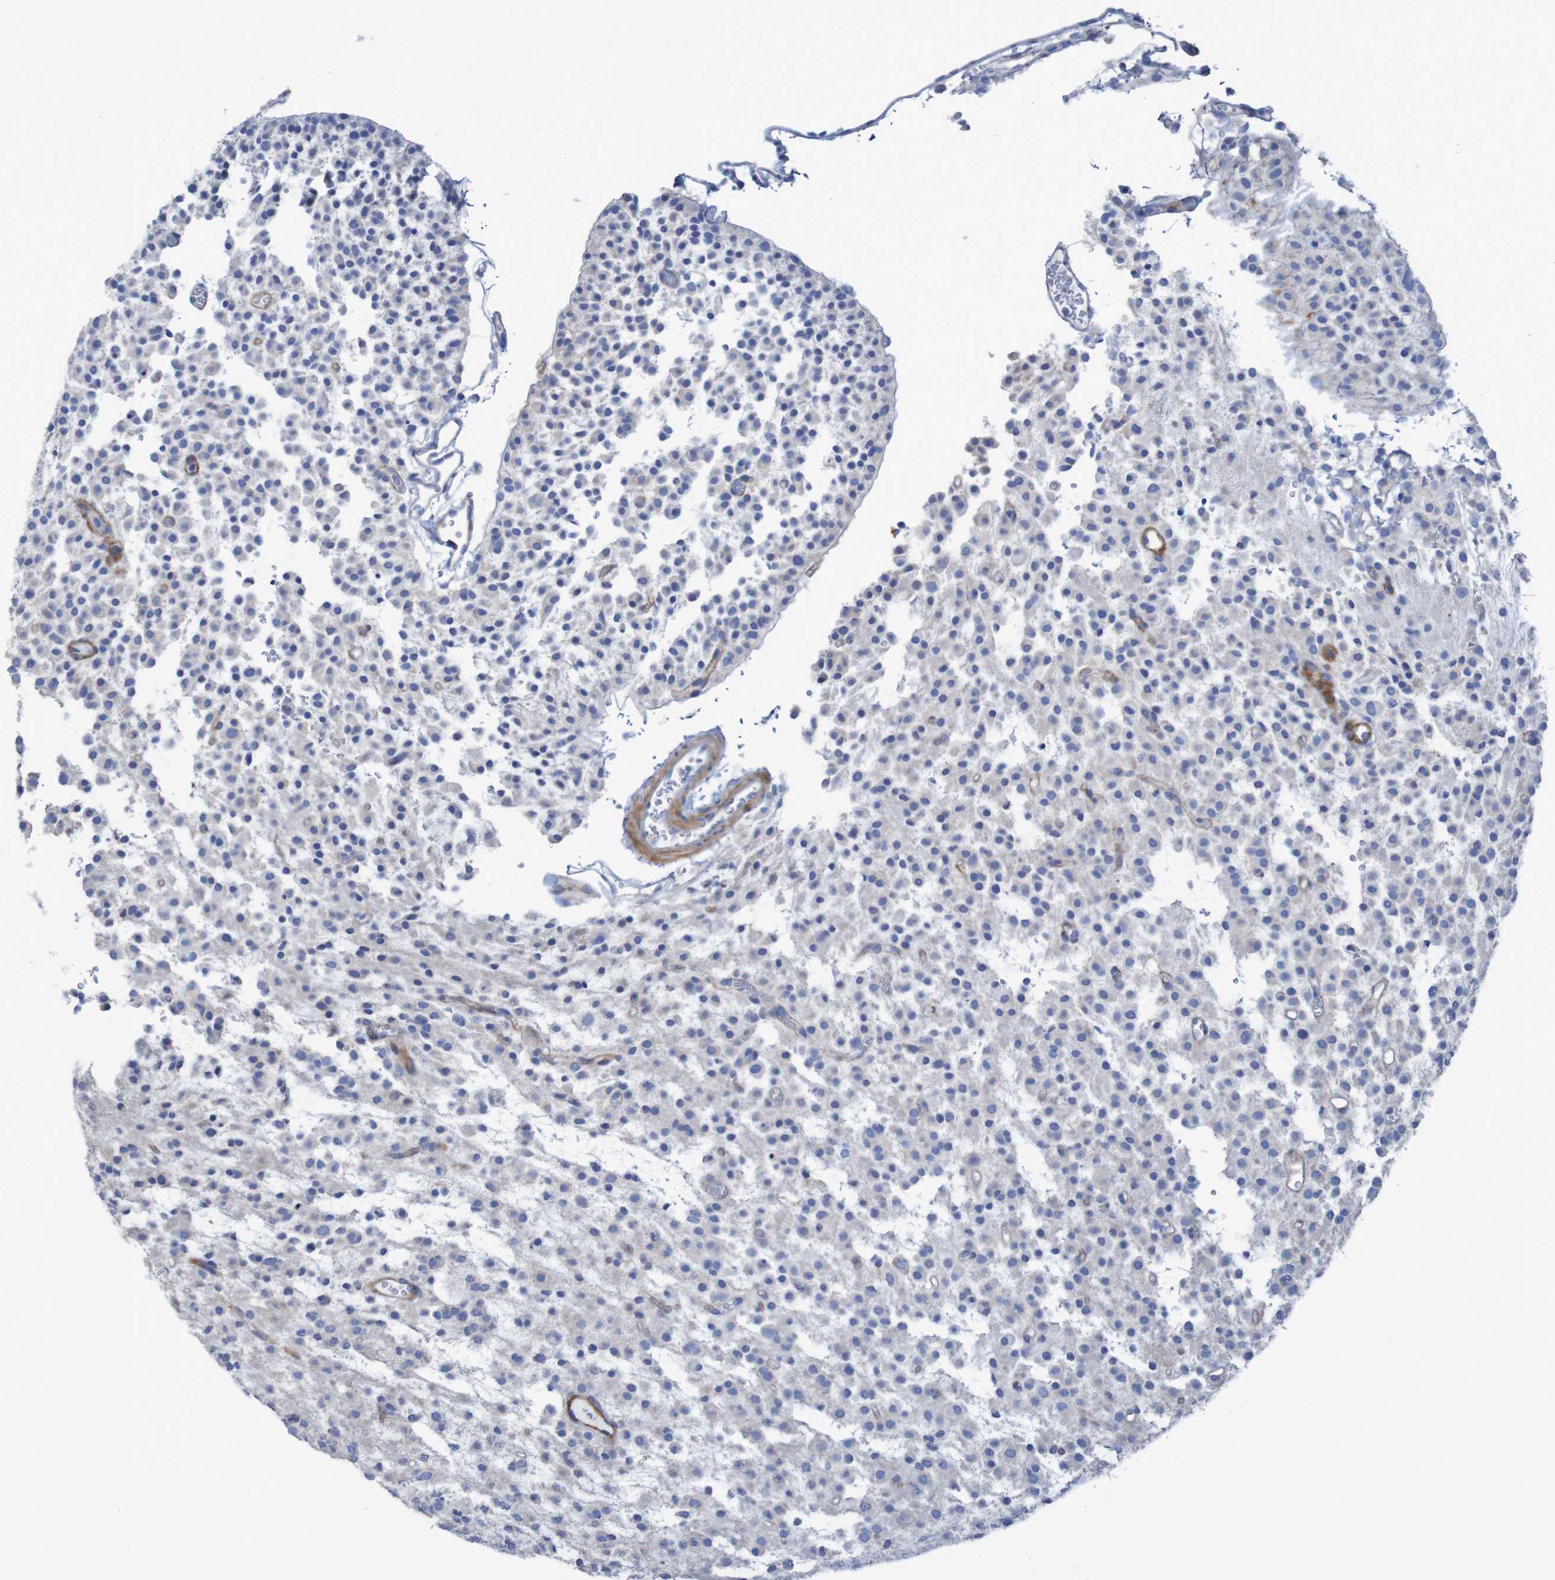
{"staining": {"intensity": "negative", "quantity": "none", "location": "none"}, "tissue": "glioma", "cell_type": "Tumor cells", "image_type": "cancer", "snomed": [{"axis": "morphology", "description": "Glioma, malignant, Low grade"}, {"axis": "topography", "description": "Brain"}], "caption": "Tumor cells are negative for protein expression in human malignant glioma (low-grade).", "gene": "RNF182", "patient": {"sex": "male", "age": 38}}